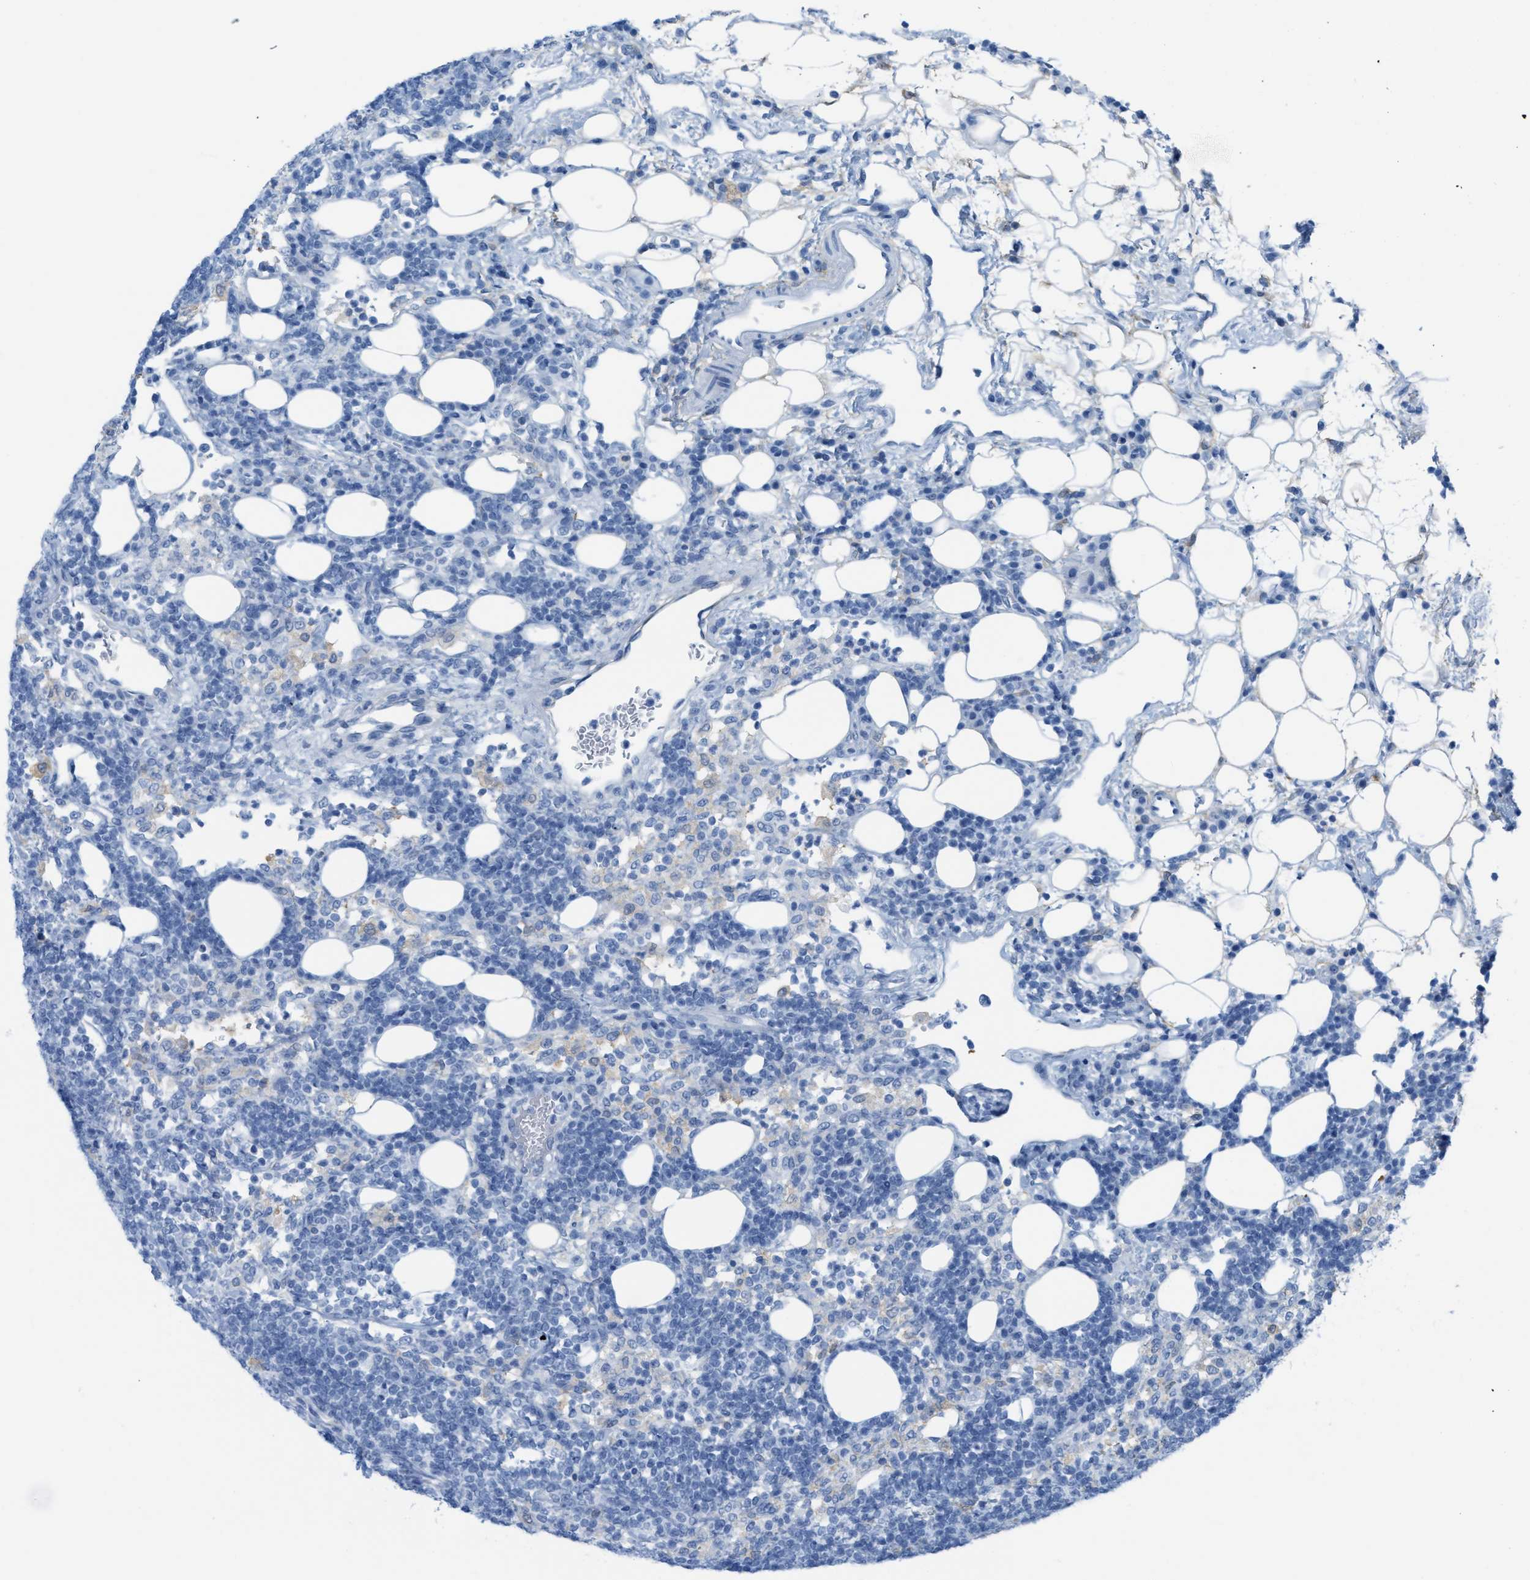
{"staining": {"intensity": "negative", "quantity": "none", "location": "none"}, "tissue": "lymph node", "cell_type": "Germinal center cells", "image_type": "normal", "snomed": [{"axis": "morphology", "description": "Normal tissue, NOS"}, {"axis": "morphology", "description": "Carcinoid, malignant, NOS"}, {"axis": "topography", "description": "Lymph node"}], "caption": "Immunohistochemistry photomicrograph of normal human lymph node stained for a protein (brown), which shows no staining in germinal center cells.", "gene": "ASGR1", "patient": {"sex": "male", "age": 47}}